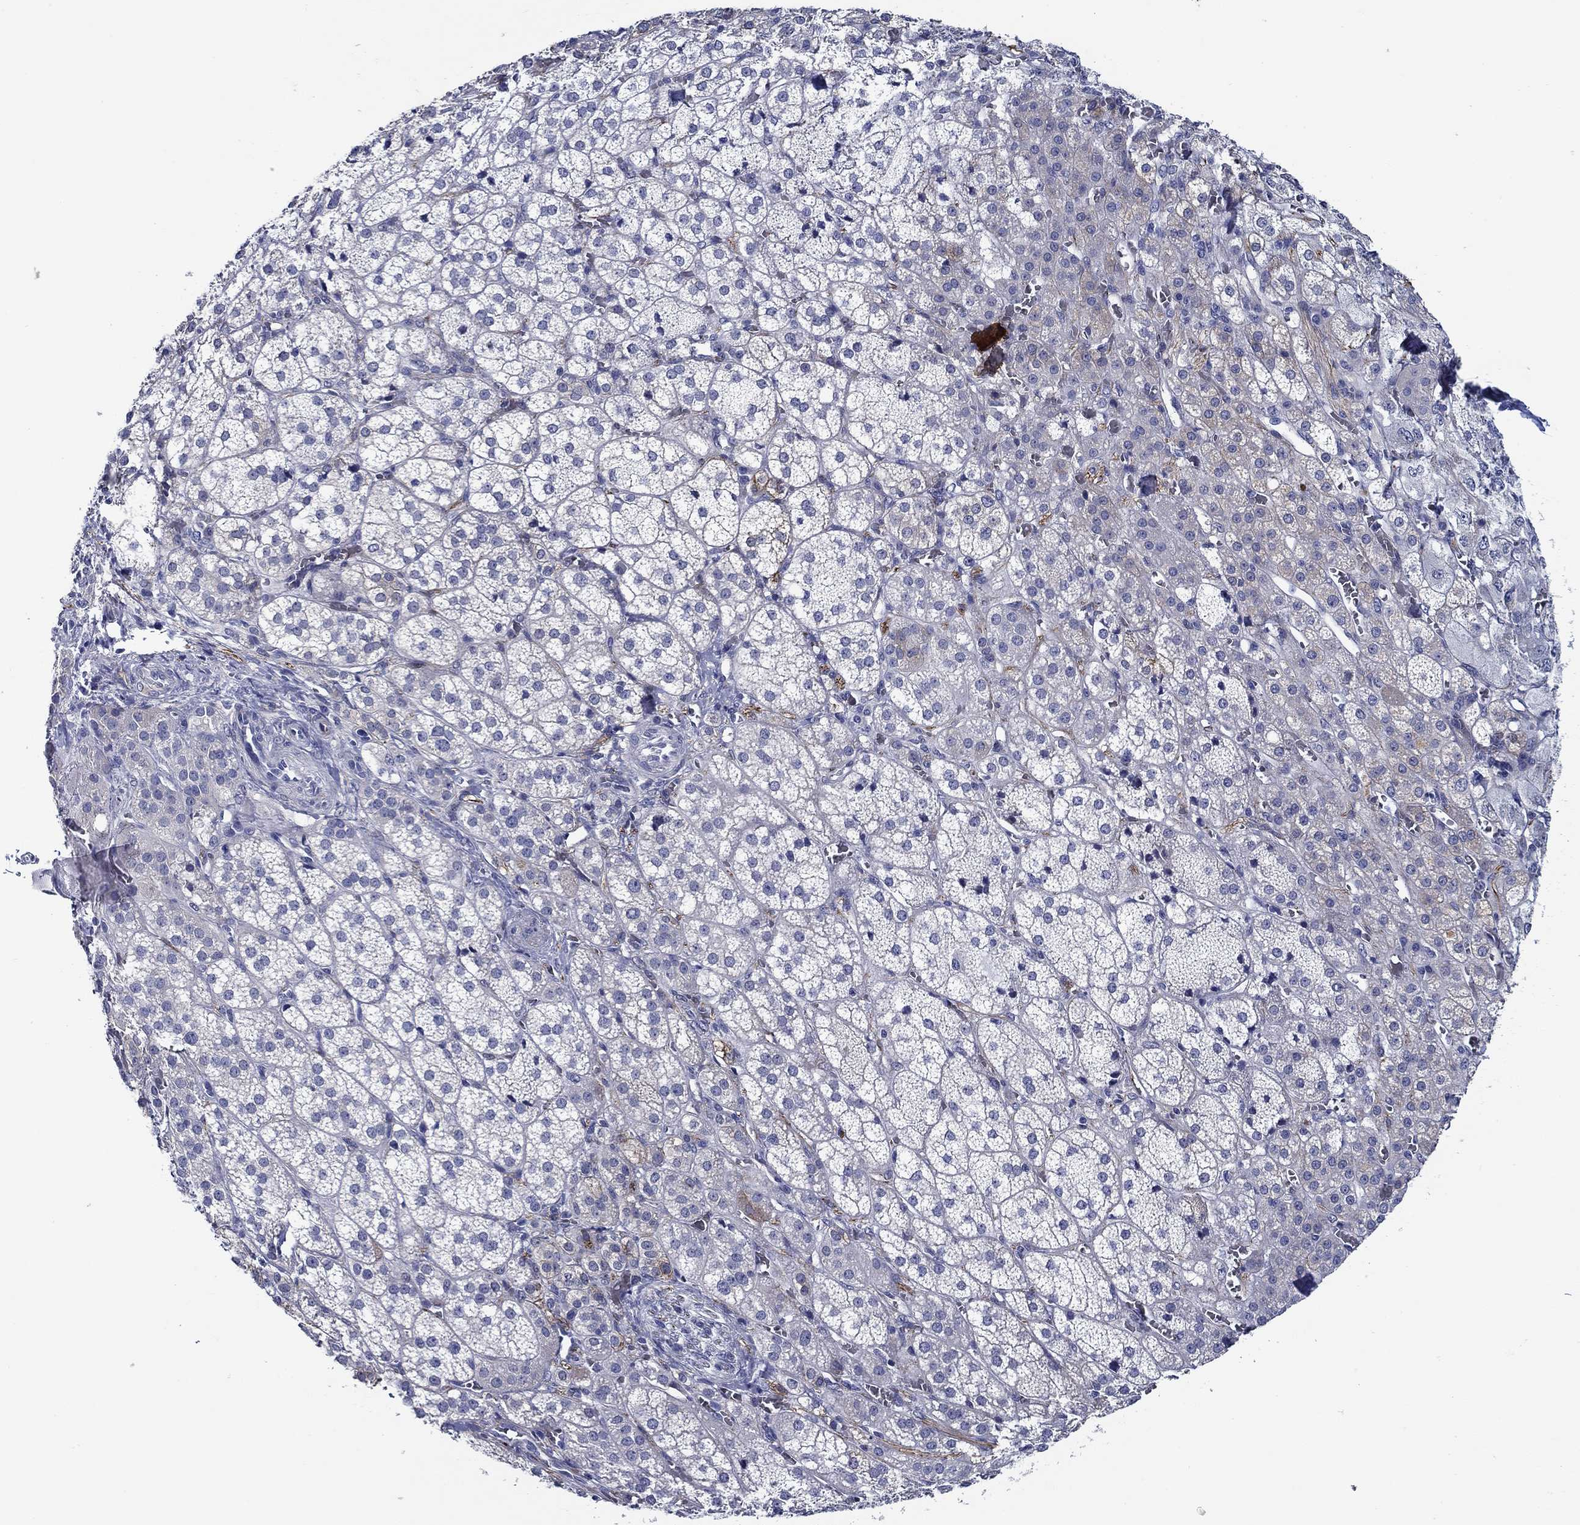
{"staining": {"intensity": "weak", "quantity": "<25%", "location": "cytoplasmic/membranous"}, "tissue": "adrenal gland", "cell_type": "Glandular cells", "image_type": "normal", "snomed": [{"axis": "morphology", "description": "Normal tissue, NOS"}, {"axis": "topography", "description": "Adrenal gland"}], "caption": "The micrograph exhibits no significant expression in glandular cells of adrenal gland.", "gene": "MC2R", "patient": {"sex": "female", "age": 60}}